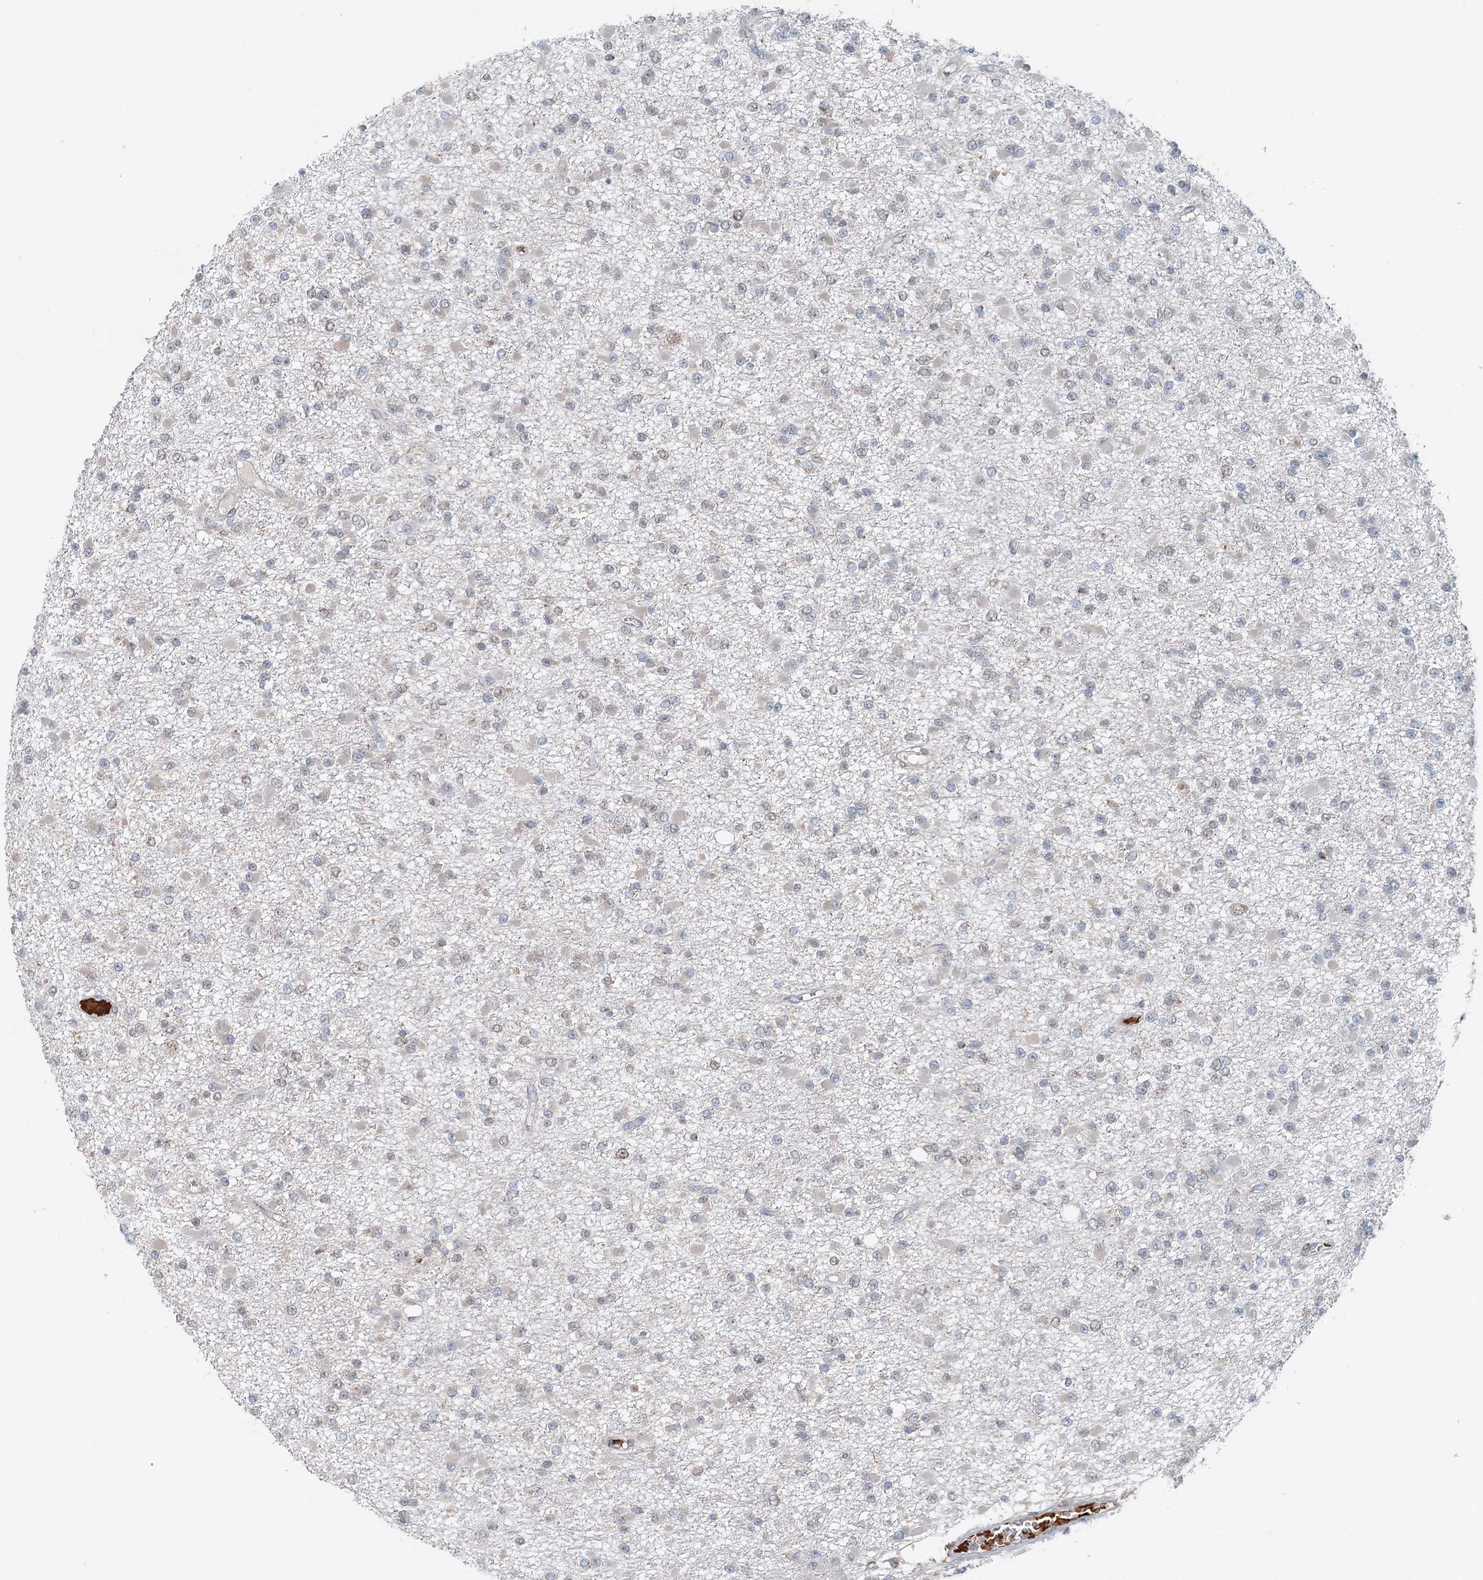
{"staining": {"intensity": "negative", "quantity": "none", "location": "none"}, "tissue": "glioma", "cell_type": "Tumor cells", "image_type": "cancer", "snomed": [{"axis": "morphology", "description": "Glioma, malignant, Low grade"}, {"axis": "topography", "description": "Brain"}], "caption": "Immunohistochemistry (IHC) photomicrograph of human malignant glioma (low-grade) stained for a protein (brown), which demonstrates no staining in tumor cells.", "gene": "ADK", "patient": {"sex": "female", "age": 22}}